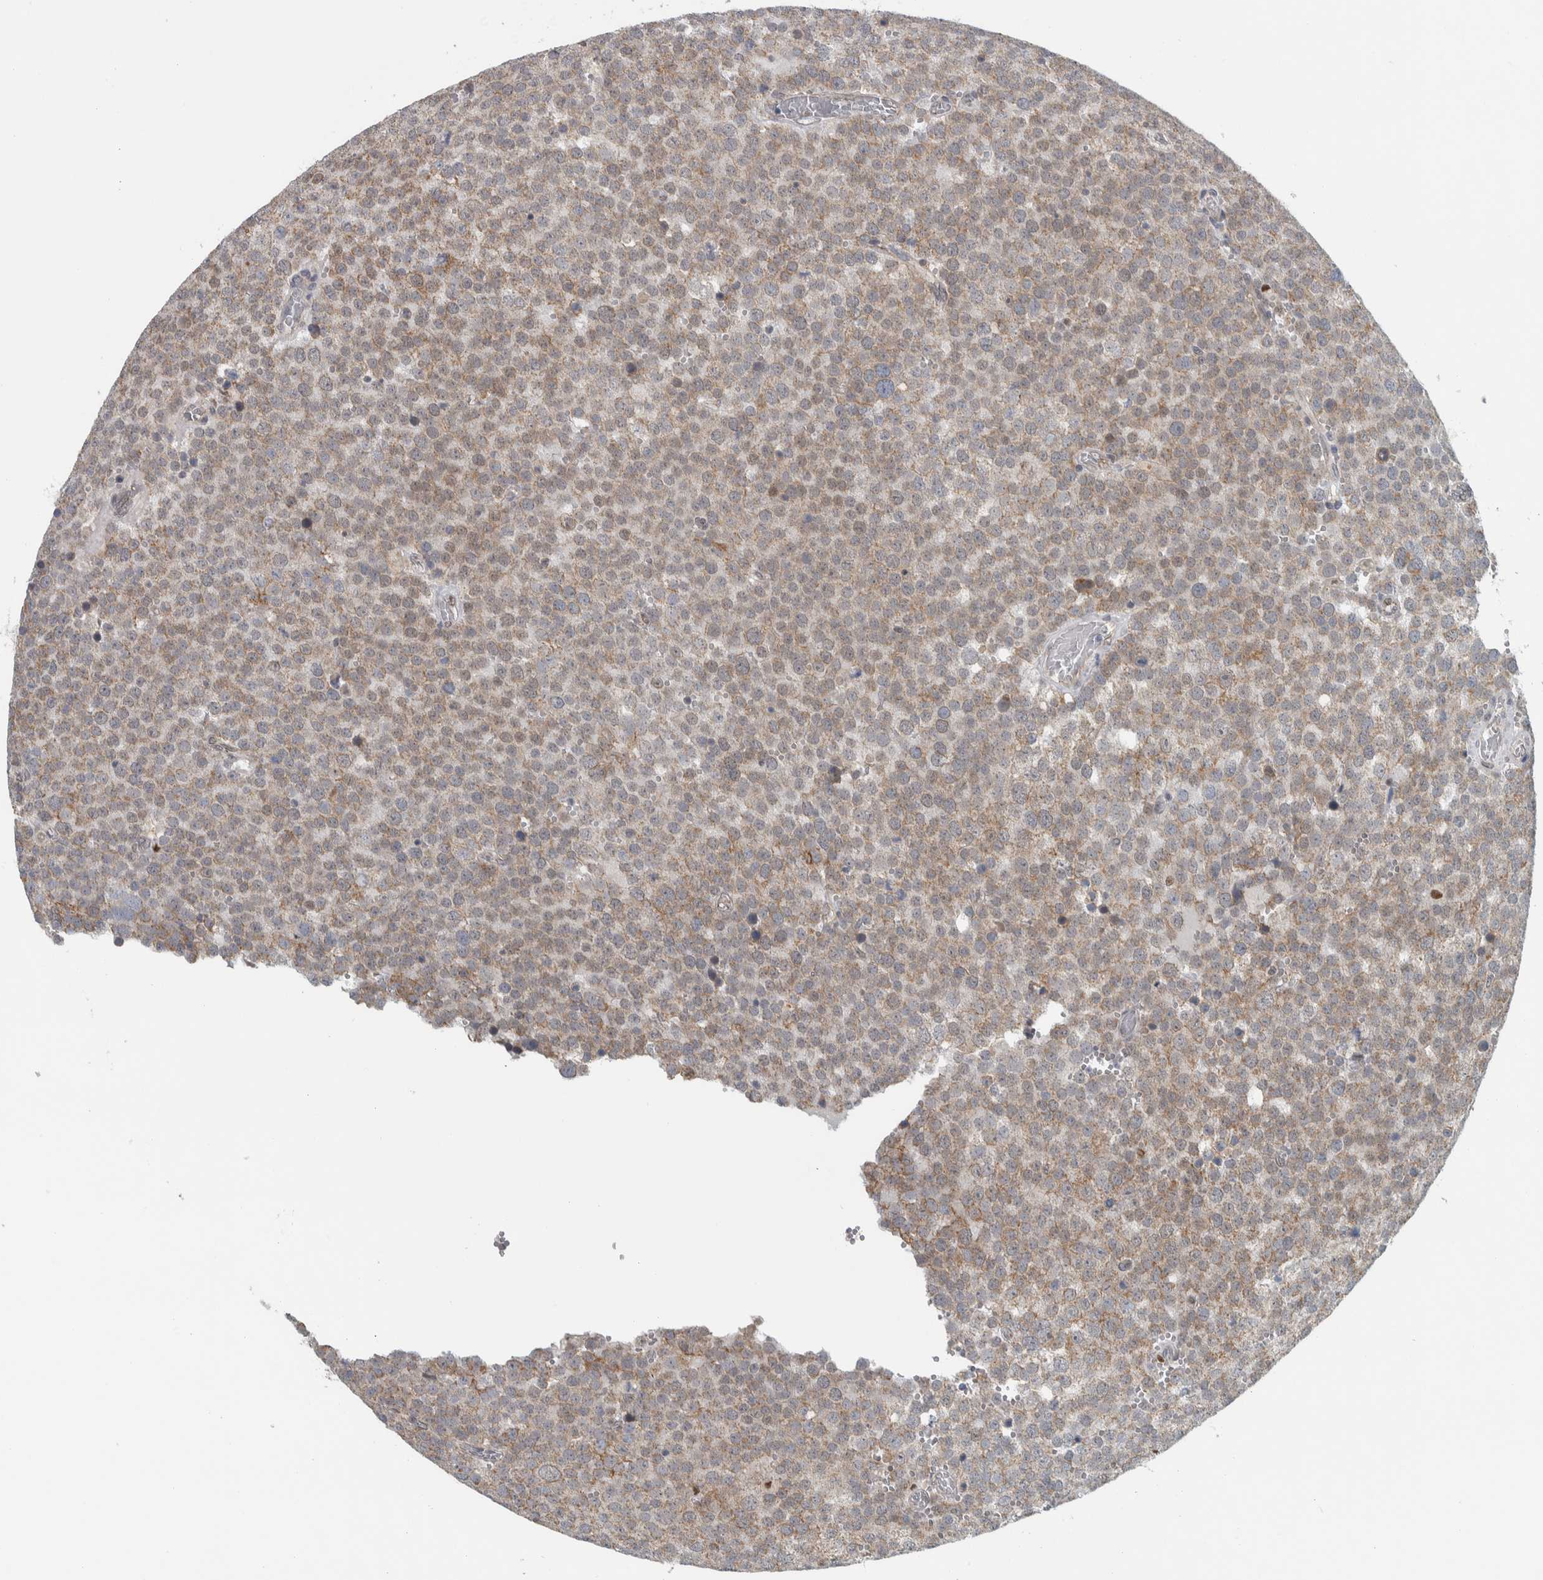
{"staining": {"intensity": "weak", "quantity": ">75%", "location": "cytoplasmic/membranous,nuclear"}, "tissue": "testis cancer", "cell_type": "Tumor cells", "image_type": "cancer", "snomed": [{"axis": "morphology", "description": "Normal tissue, NOS"}, {"axis": "morphology", "description": "Seminoma, NOS"}, {"axis": "topography", "description": "Testis"}], "caption": "Protein expression by IHC reveals weak cytoplasmic/membranous and nuclear staining in approximately >75% of tumor cells in testis seminoma.", "gene": "ADPRM", "patient": {"sex": "male", "age": 71}}